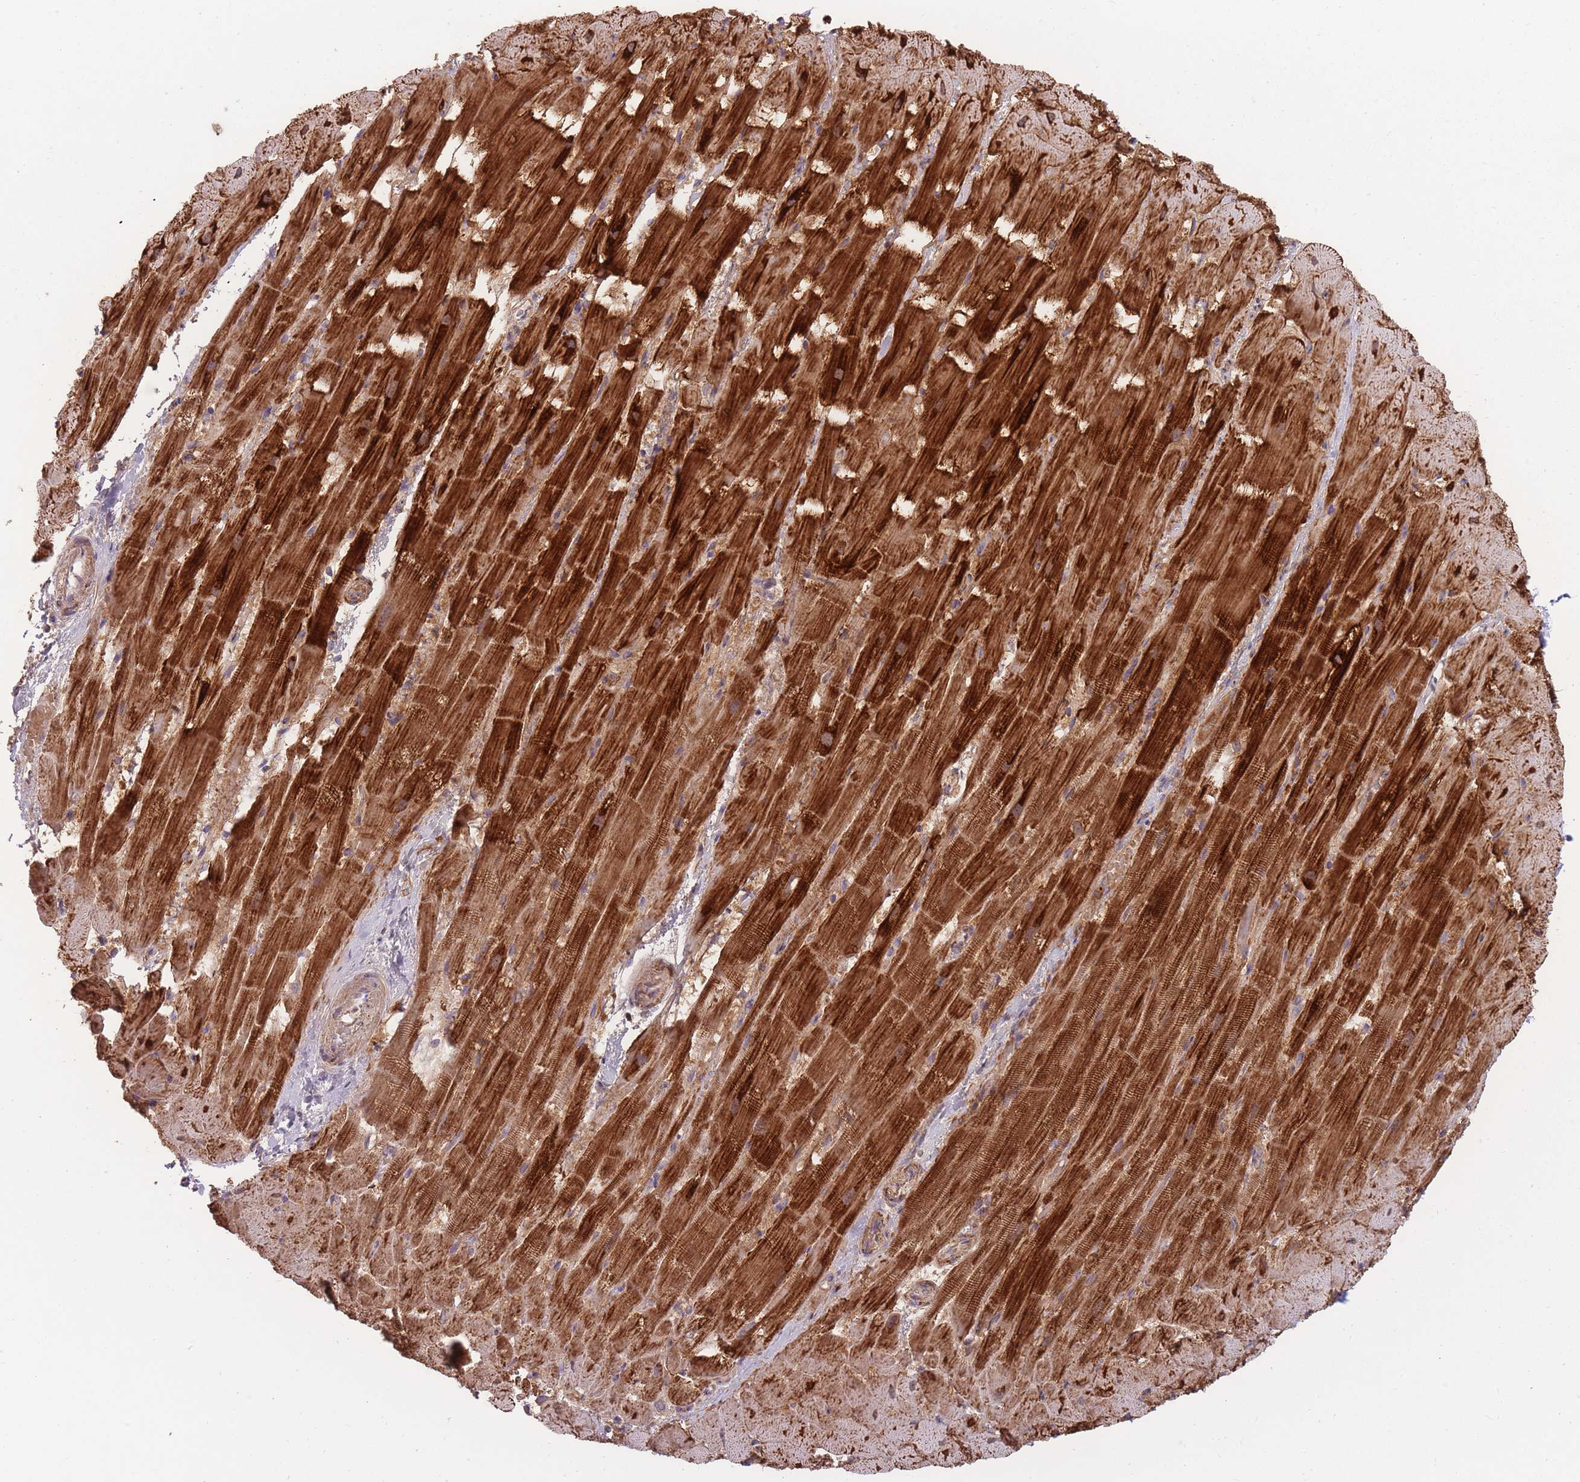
{"staining": {"intensity": "strong", "quantity": ">75%", "location": "cytoplasmic/membranous"}, "tissue": "heart muscle", "cell_type": "Cardiomyocytes", "image_type": "normal", "snomed": [{"axis": "morphology", "description": "Normal tissue, NOS"}, {"axis": "topography", "description": "Heart"}], "caption": "This histopathology image reveals normal heart muscle stained with immunohistochemistry (IHC) to label a protein in brown. The cytoplasmic/membranous of cardiomyocytes show strong positivity for the protein. Nuclei are counter-stained blue.", "gene": "ENSG00000255639", "patient": {"sex": "male", "age": 37}}